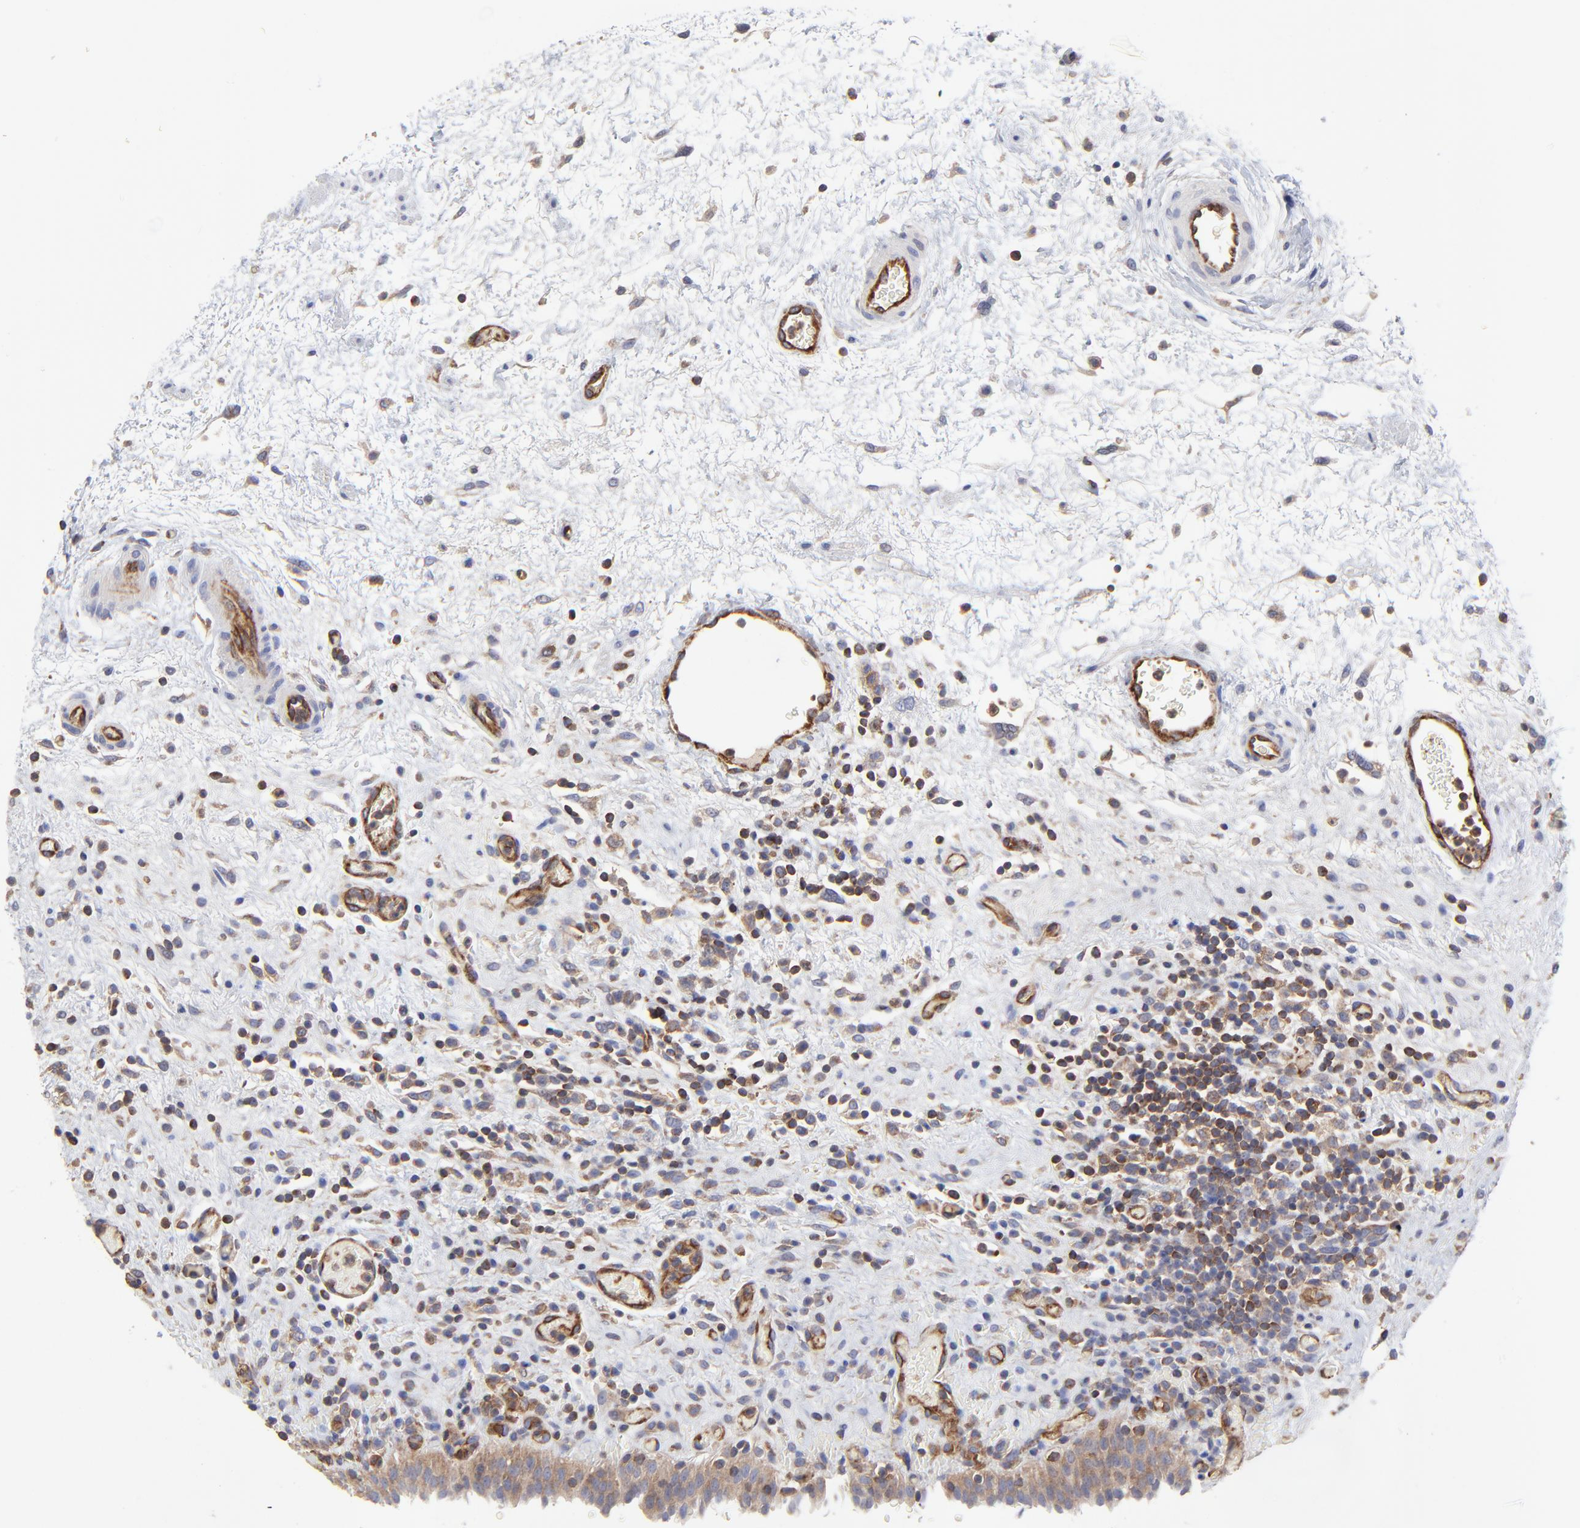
{"staining": {"intensity": "moderate", "quantity": ">75%", "location": "cytoplasmic/membranous"}, "tissue": "urinary bladder", "cell_type": "Urothelial cells", "image_type": "normal", "snomed": [{"axis": "morphology", "description": "Normal tissue, NOS"}, {"axis": "topography", "description": "Urinary bladder"}], "caption": "Protein positivity by IHC shows moderate cytoplasmic/membranous staining in about >75% of urothelial cells in normal urinary bladder. (brown staining indicates protein expression, while blue staining denotes nuclei).", "gene": "SULF2", "patient": {"sex": "male", "age": 51}}